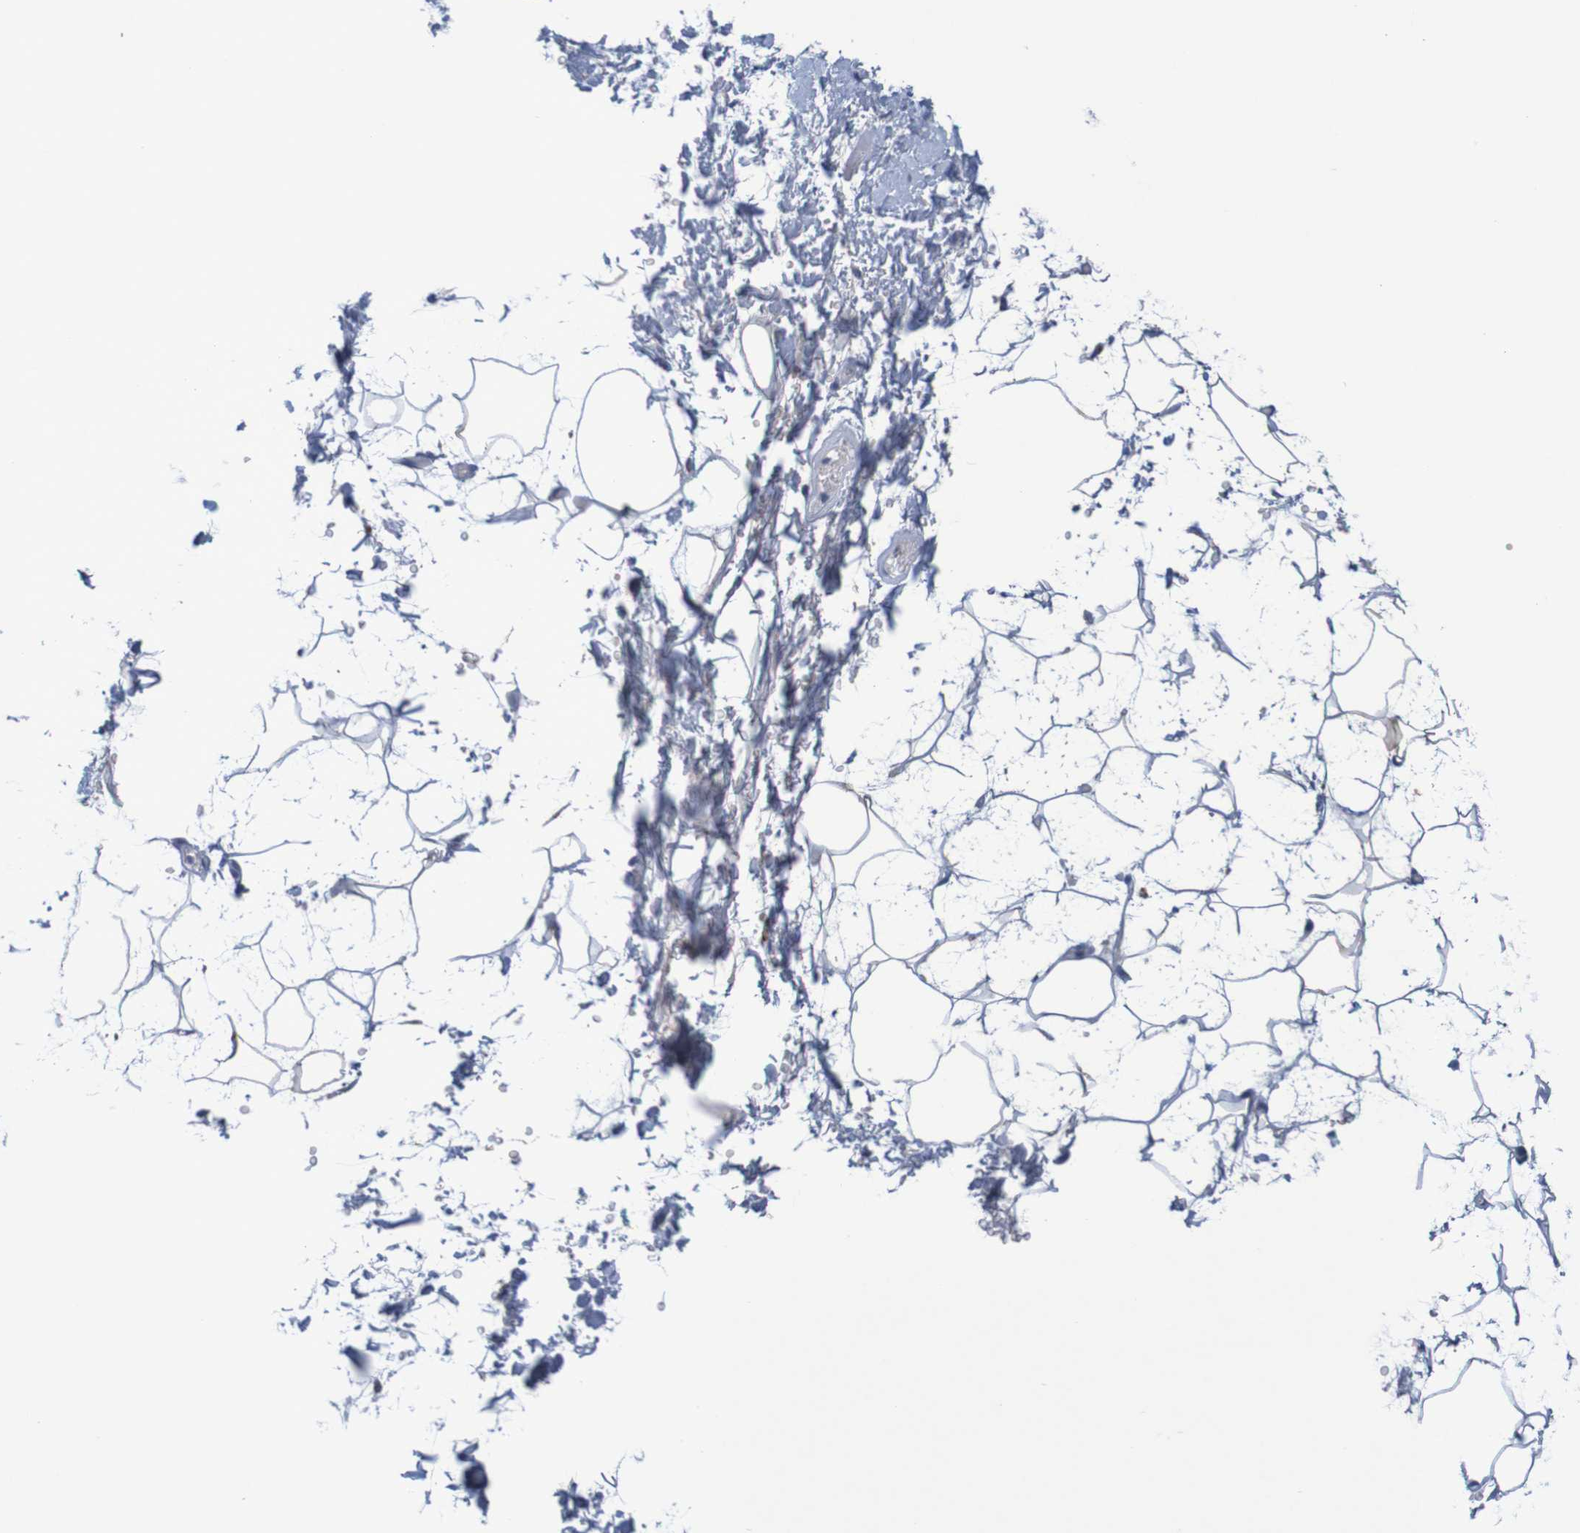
{"staining": {"intensity": "negative", "quantity": "none", "location": "none"}, "tissue": "adipose tissue", "cell_type": "Adipocytes", "image_type": "normal", "snomed": [{"axis": "morphology", "description": "Normal tissue, NOS"}, {"axis": "topography", "description": "Soft tissue"}], "caption": "There is no significant expression in adipocytes of adipose tissue. (DAB IHC with hematoxylin counter stain).", "gene": "LTA", "patient": {"sex": "male", "age": 72}}